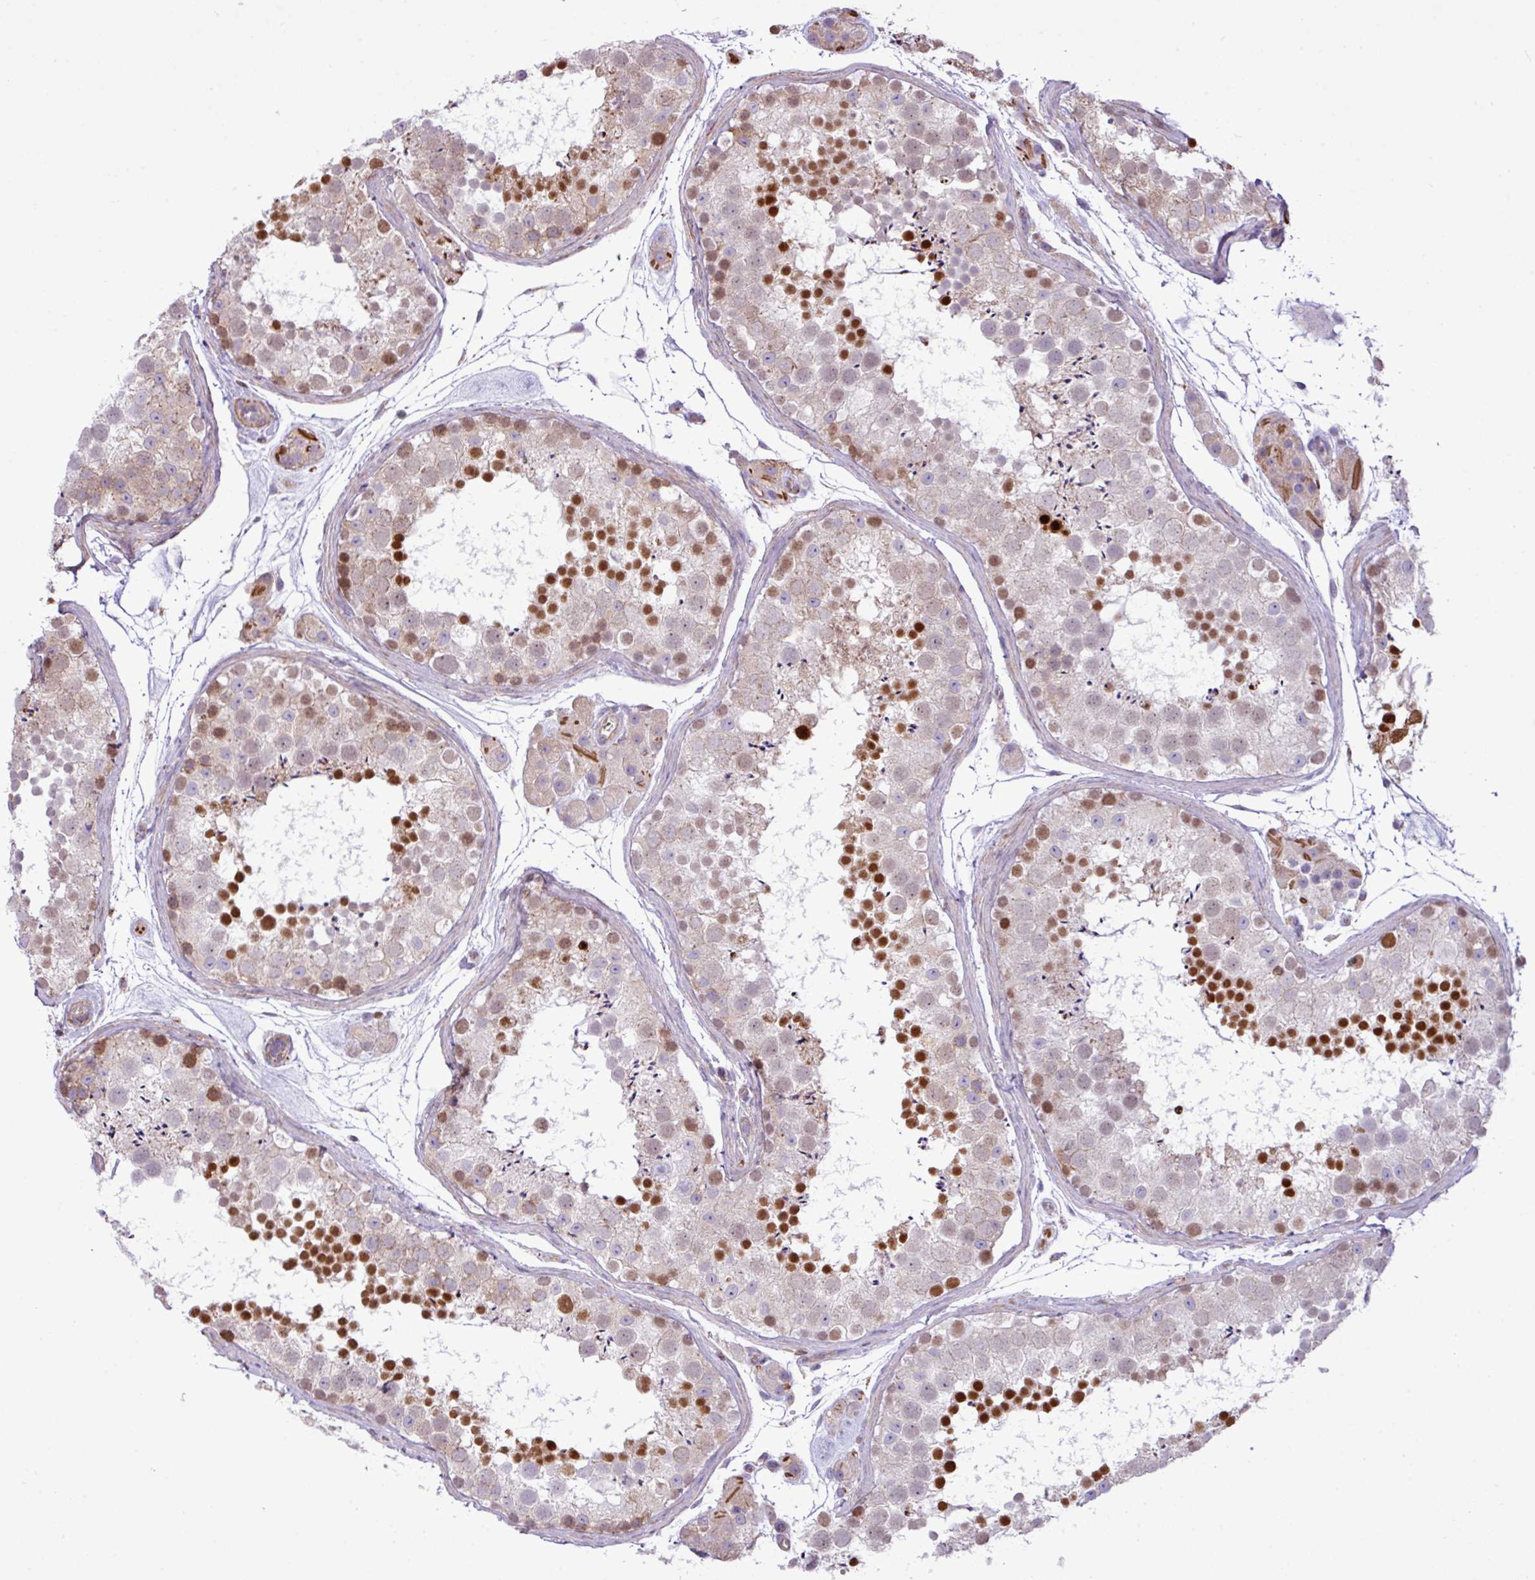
{"staining": {"intensity": "strong", "quantity": "25%-75%", "location": "nuclear"}, "tissue": "testis", "cell_type": "Cells in seminiferous ducts", "image_type": "normal", "snomed": [{"axis": "morphology", "description": "Normal tissue, NOS"}, {"axis": "topography", "description": "Testis"}], "caption": "Cells in seminiferous ducts reveal strong nuclear positivity in about 25%-75% of cells in benign testis. The staining is performed using DAB (3,3'-diaminobenzidine) brown chromogen to label protein expression. The nuclei are counter-stained blue using hematoxylin.", "gene": "ZSCAN5A", "patient": {"sex": "male", "age": 41}}